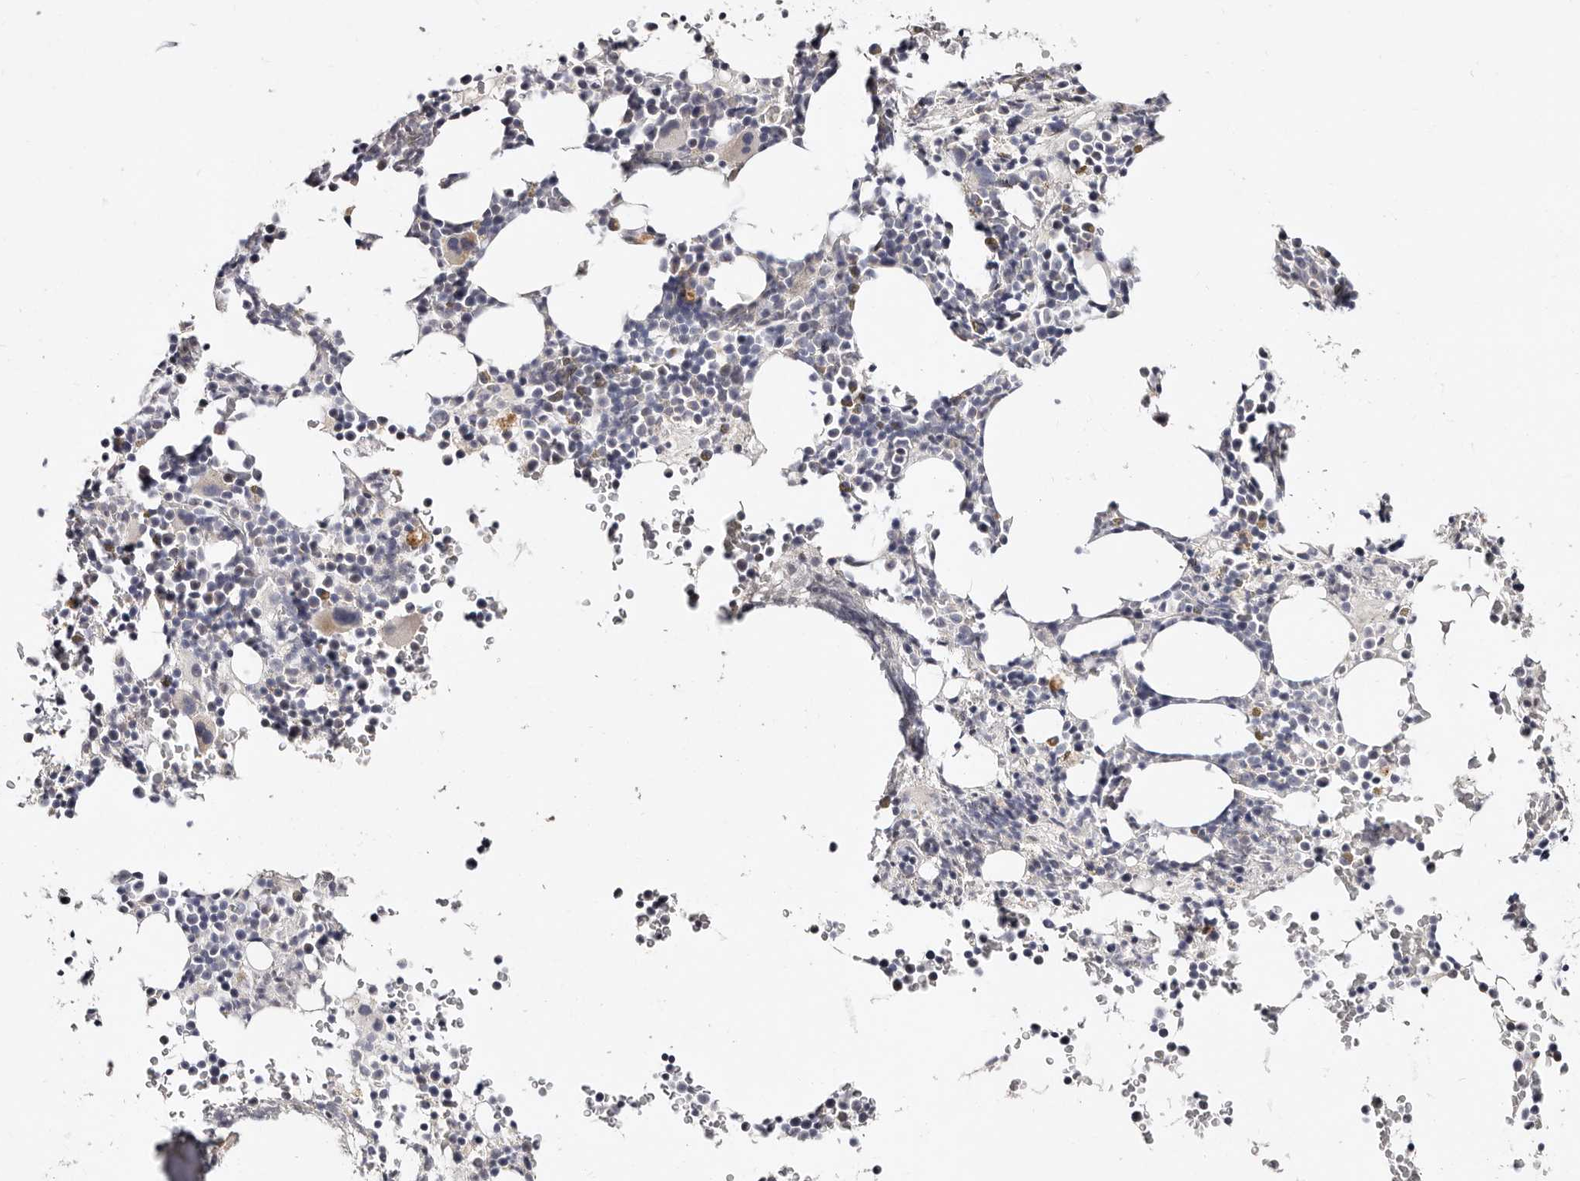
{"staining": {"intensity": "negative", "quantity": "none", "location": "none"}, "tissue": "bone marrow", "cell_type": "Hematopoietic cells", "image_type": "normal", "snomed": [{"axis": "morphology", "description": "Normal tissue, NOS"}, {"axis": "topography", "description": "Bone marrow"}], "caption": "Bone marrow was stained to show a protein in brown. There is no significant staining in hematopoietic cells. (Brightfield microscopy of DAB immunohistochemistry at high magnification).", "gene": "MRPS33", "patient": {"sex": "male", "age": 58}}